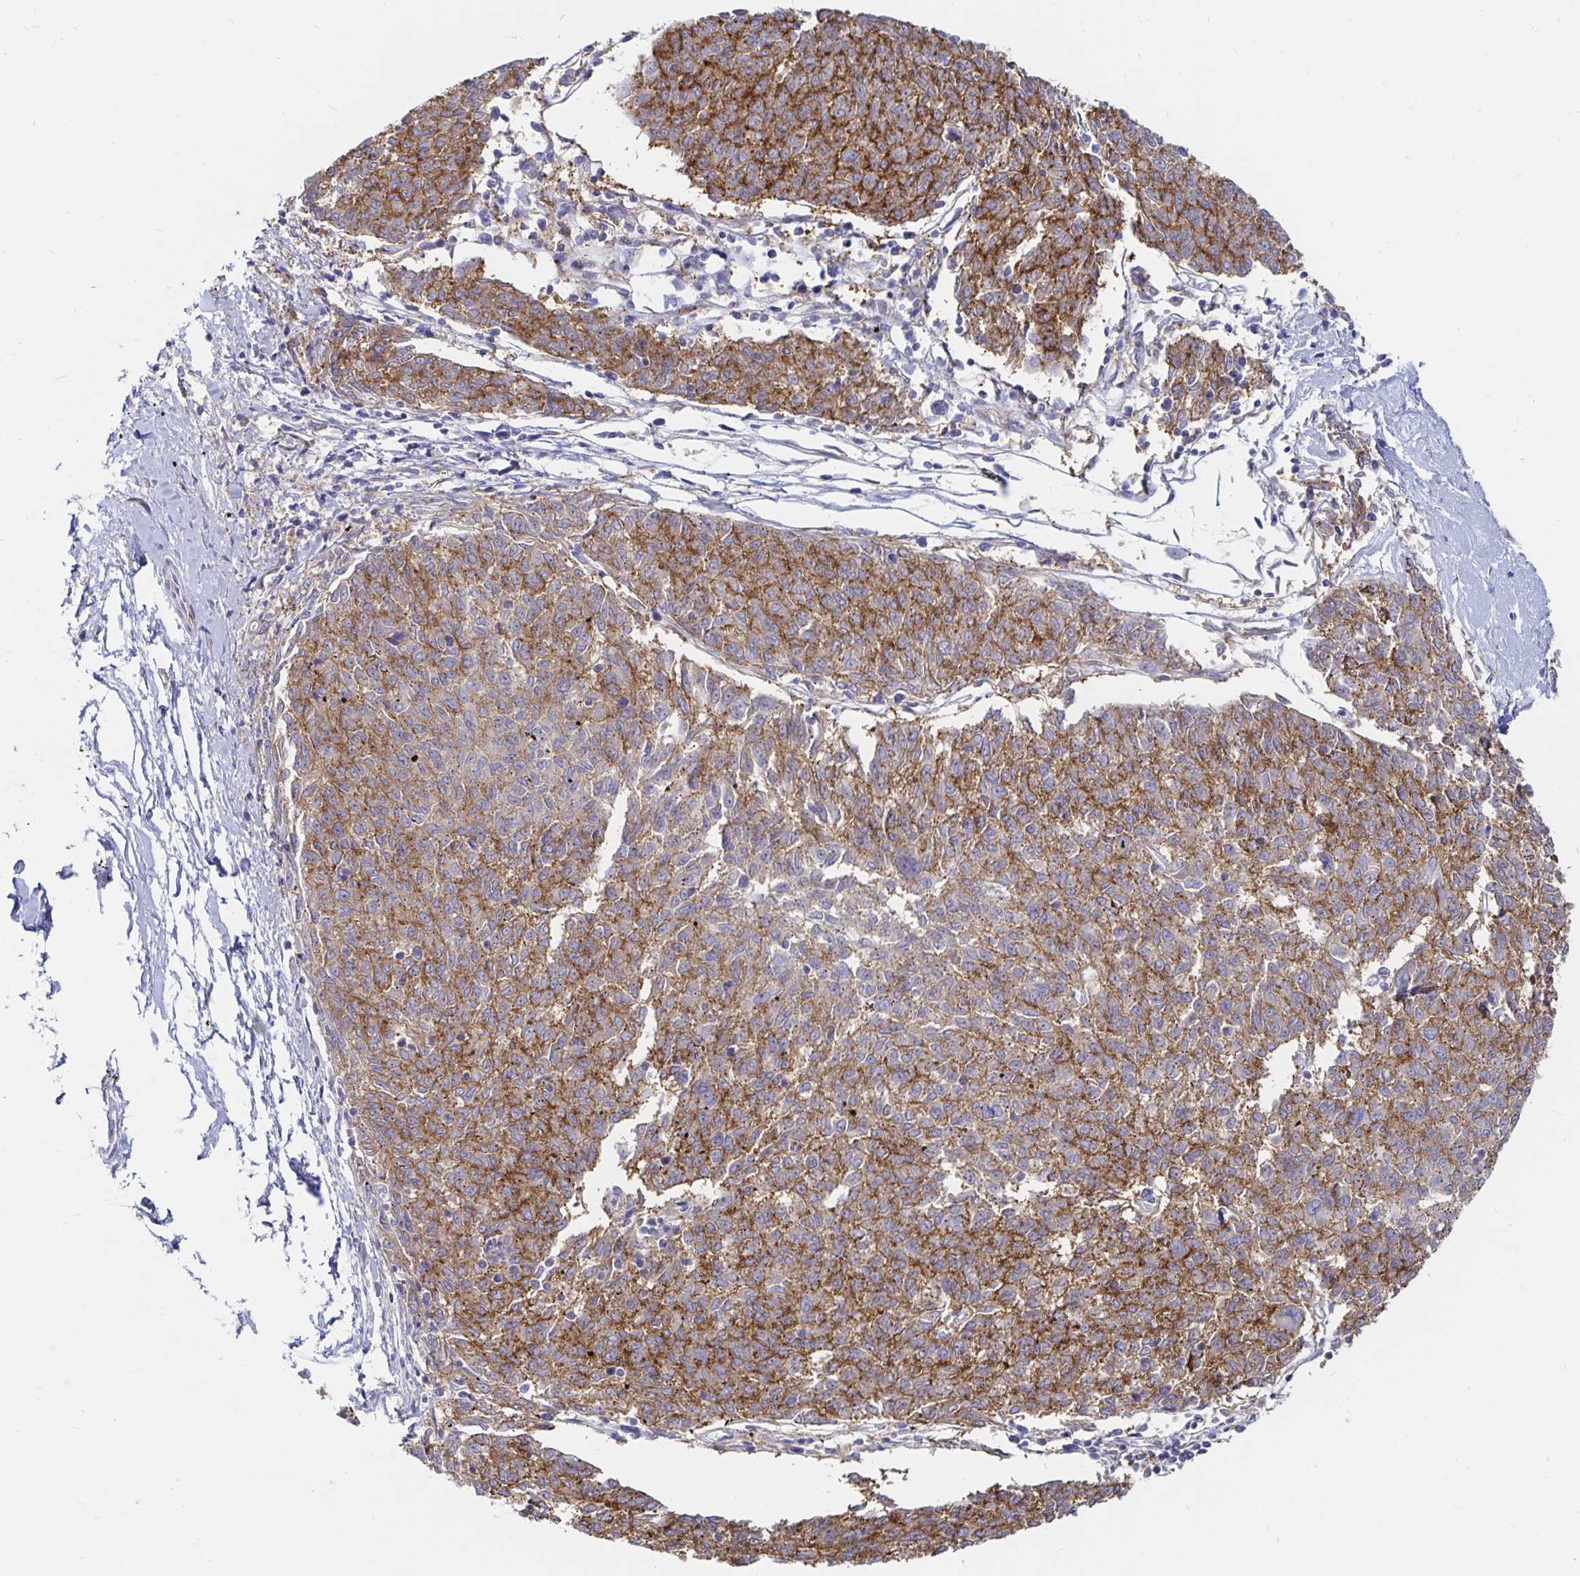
{"staining": {"intensity": "moderate", "quantity": ">75%", "location": "cytoplasmic/membranous"}, "tissue": "melanoma", "cell_type": "Tumor cells", "image_type": "cancer", "snomed": [{"axis": "morphology", "description": "Malignant melanoma, NOS"}, {"axis": "topography", "description": "Skin"}], "caption": "Melanoma was stained to show a protein in brown. There is medium levels of moderate cytoplasmic/membranous positivity in approximately >75% of tumor cells.", "gene": "KCTD19", "patient": {"sex": "female", "age": 72}}